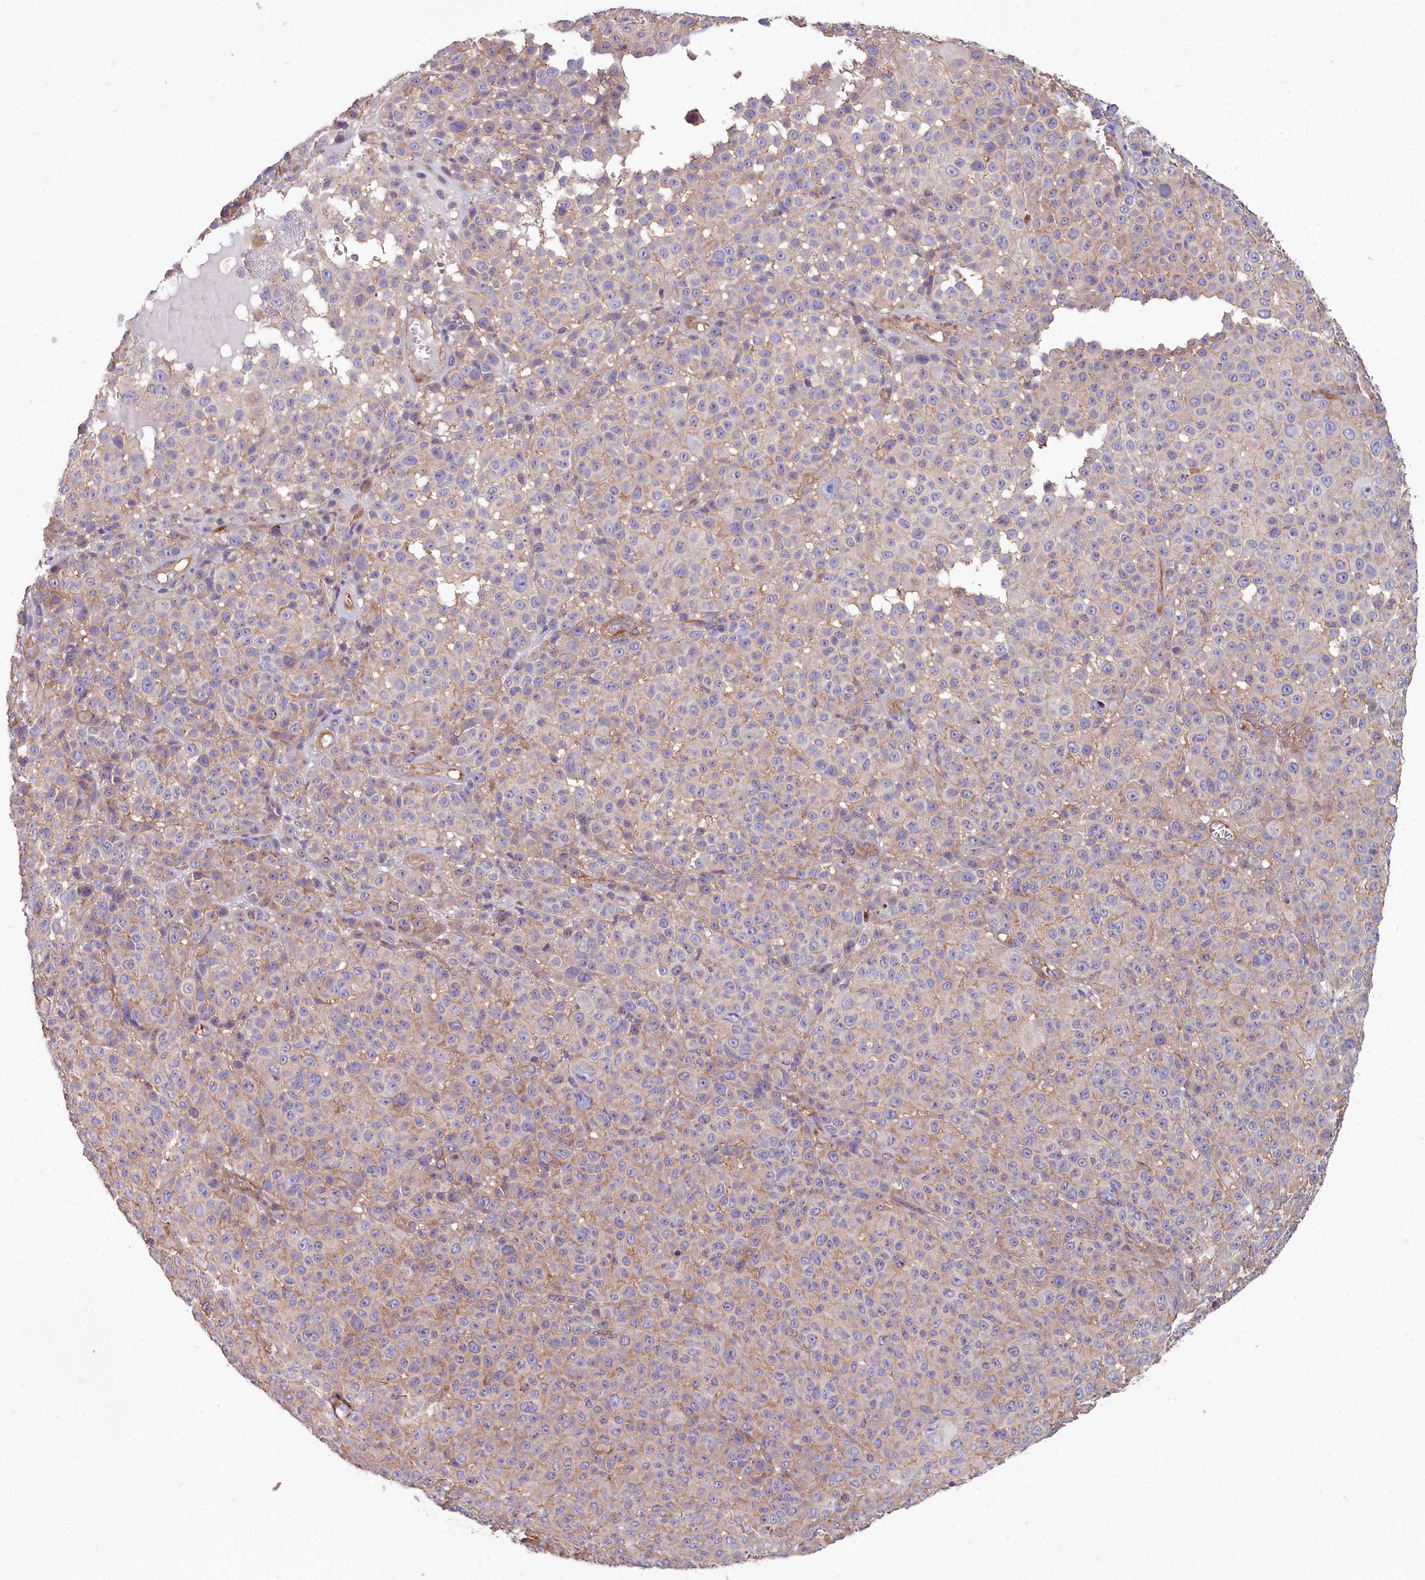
{"staining": {"intensity": "weak", "quantity": "<25%", "location": "cytoplasmic/membranous"}, "tissue": "melanoma", "cell_type": "Tumor cells", "image_type": "cancer", "snomed": [{"axis": "morphology", "description": "Malignant melanoma, NOS"}, {"axis": "topography", "description": "Skin"}], "caption": "This is a micrograph of immunohistochemistry staining of malignant melanoma, which shows no expression in tumor cells.", "gene": "DCTN3", "patient": {"sex": "female", "age": 94}}